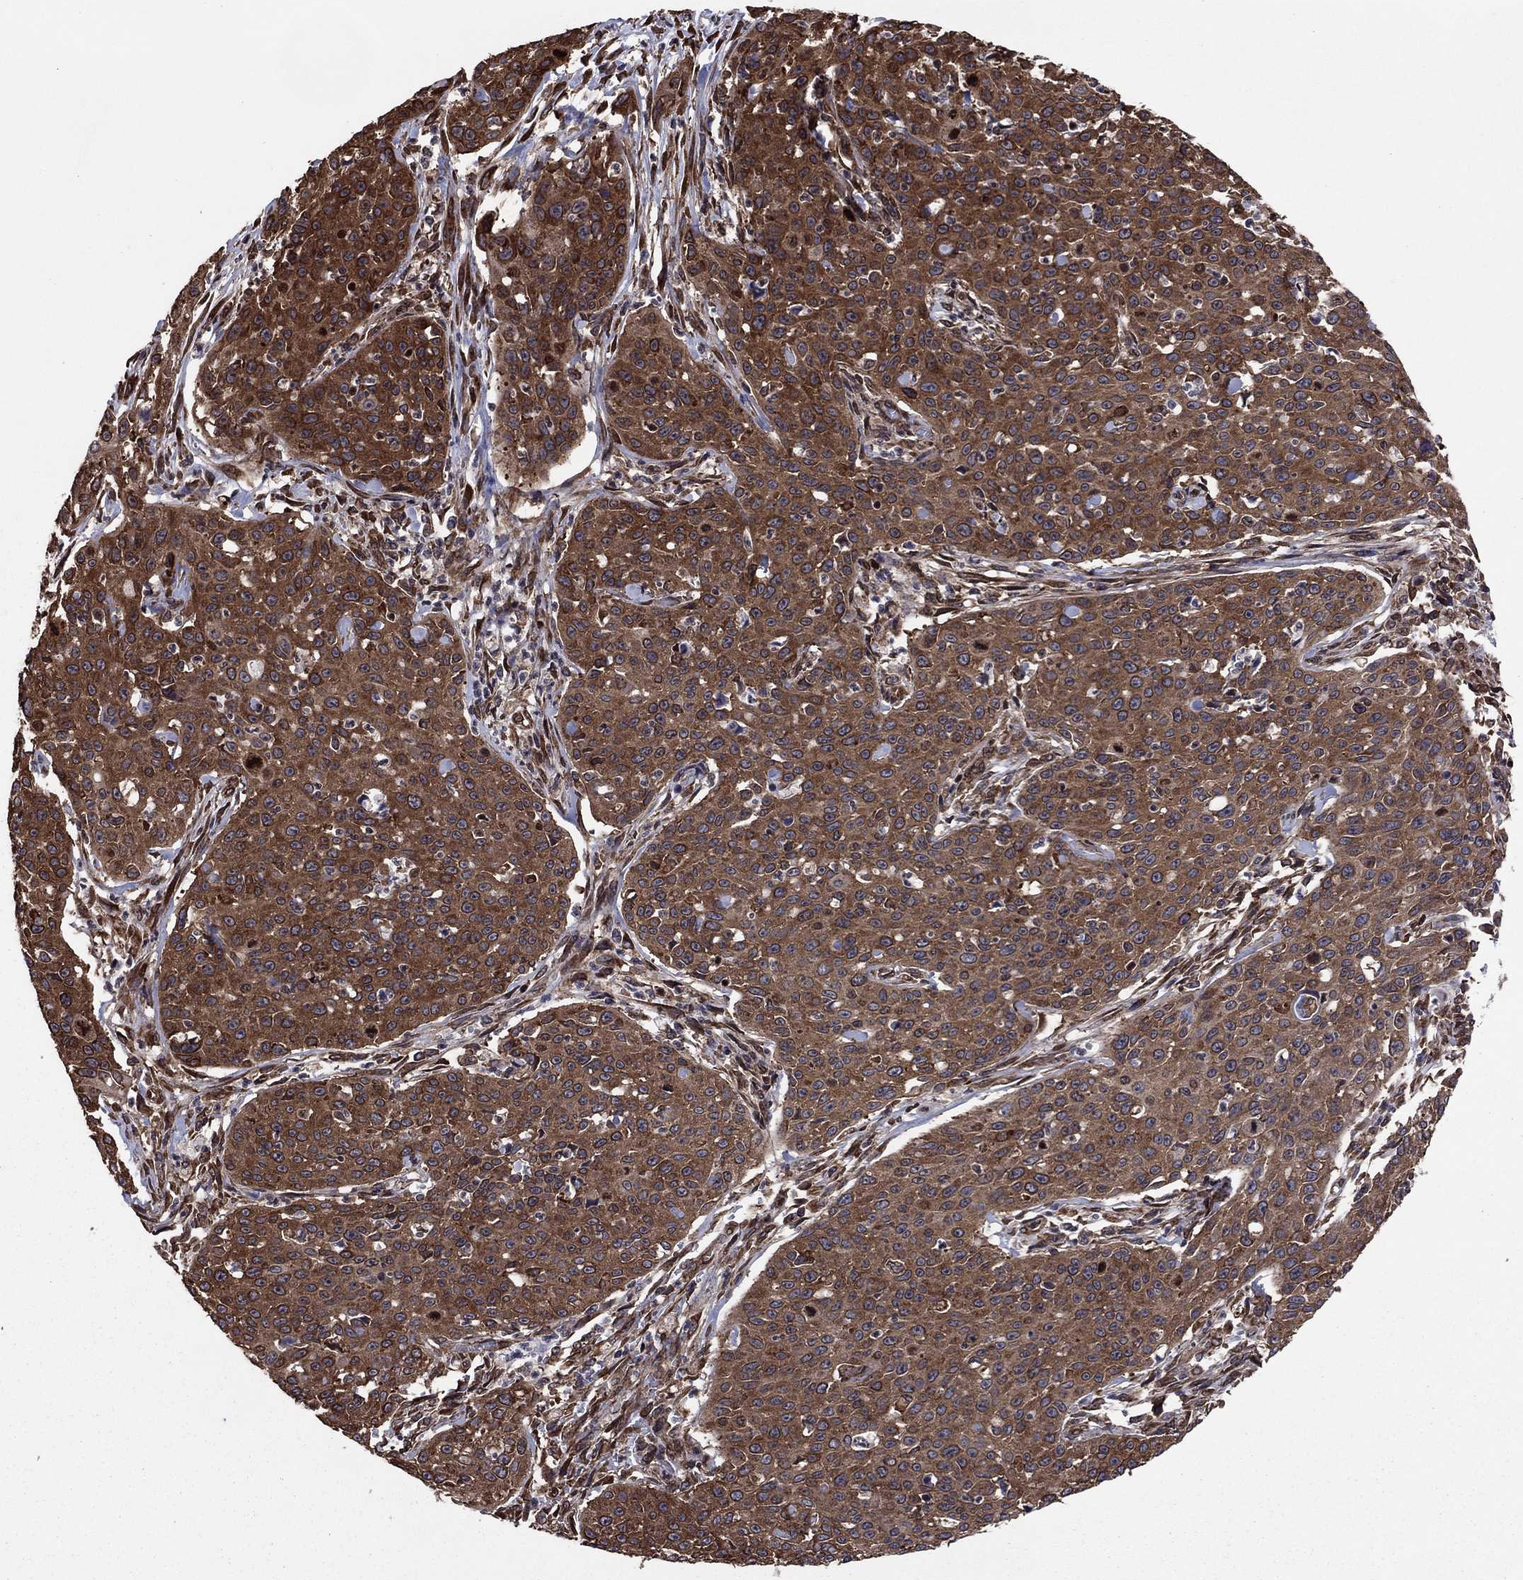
{"staining": {"intensity": "strong", "quantity": ">75%", "location": "cytoplasmic/membranous"}, "tissue": "cervical cancer", "cell_type": "Tumor cells", "image_type": "cancer", "snomed": [{"axis": "morphology", "description": "Squamous cell carcinoma, NOS"}, {"axis": "topography", "description": "Cervix"}], "caption": "Tumor cells display high levels of strong cytoplasmic/membranous positivity in approximately >75% of cells in human squamous cell carcinoma (cervical). The protein of interest is stained brown, and the nuclei are stained in blue (DAB IHC with brightfield microscopy, high magnification).", "gene": "YBX1", "patient": {"sex": "female", "age": 26}}